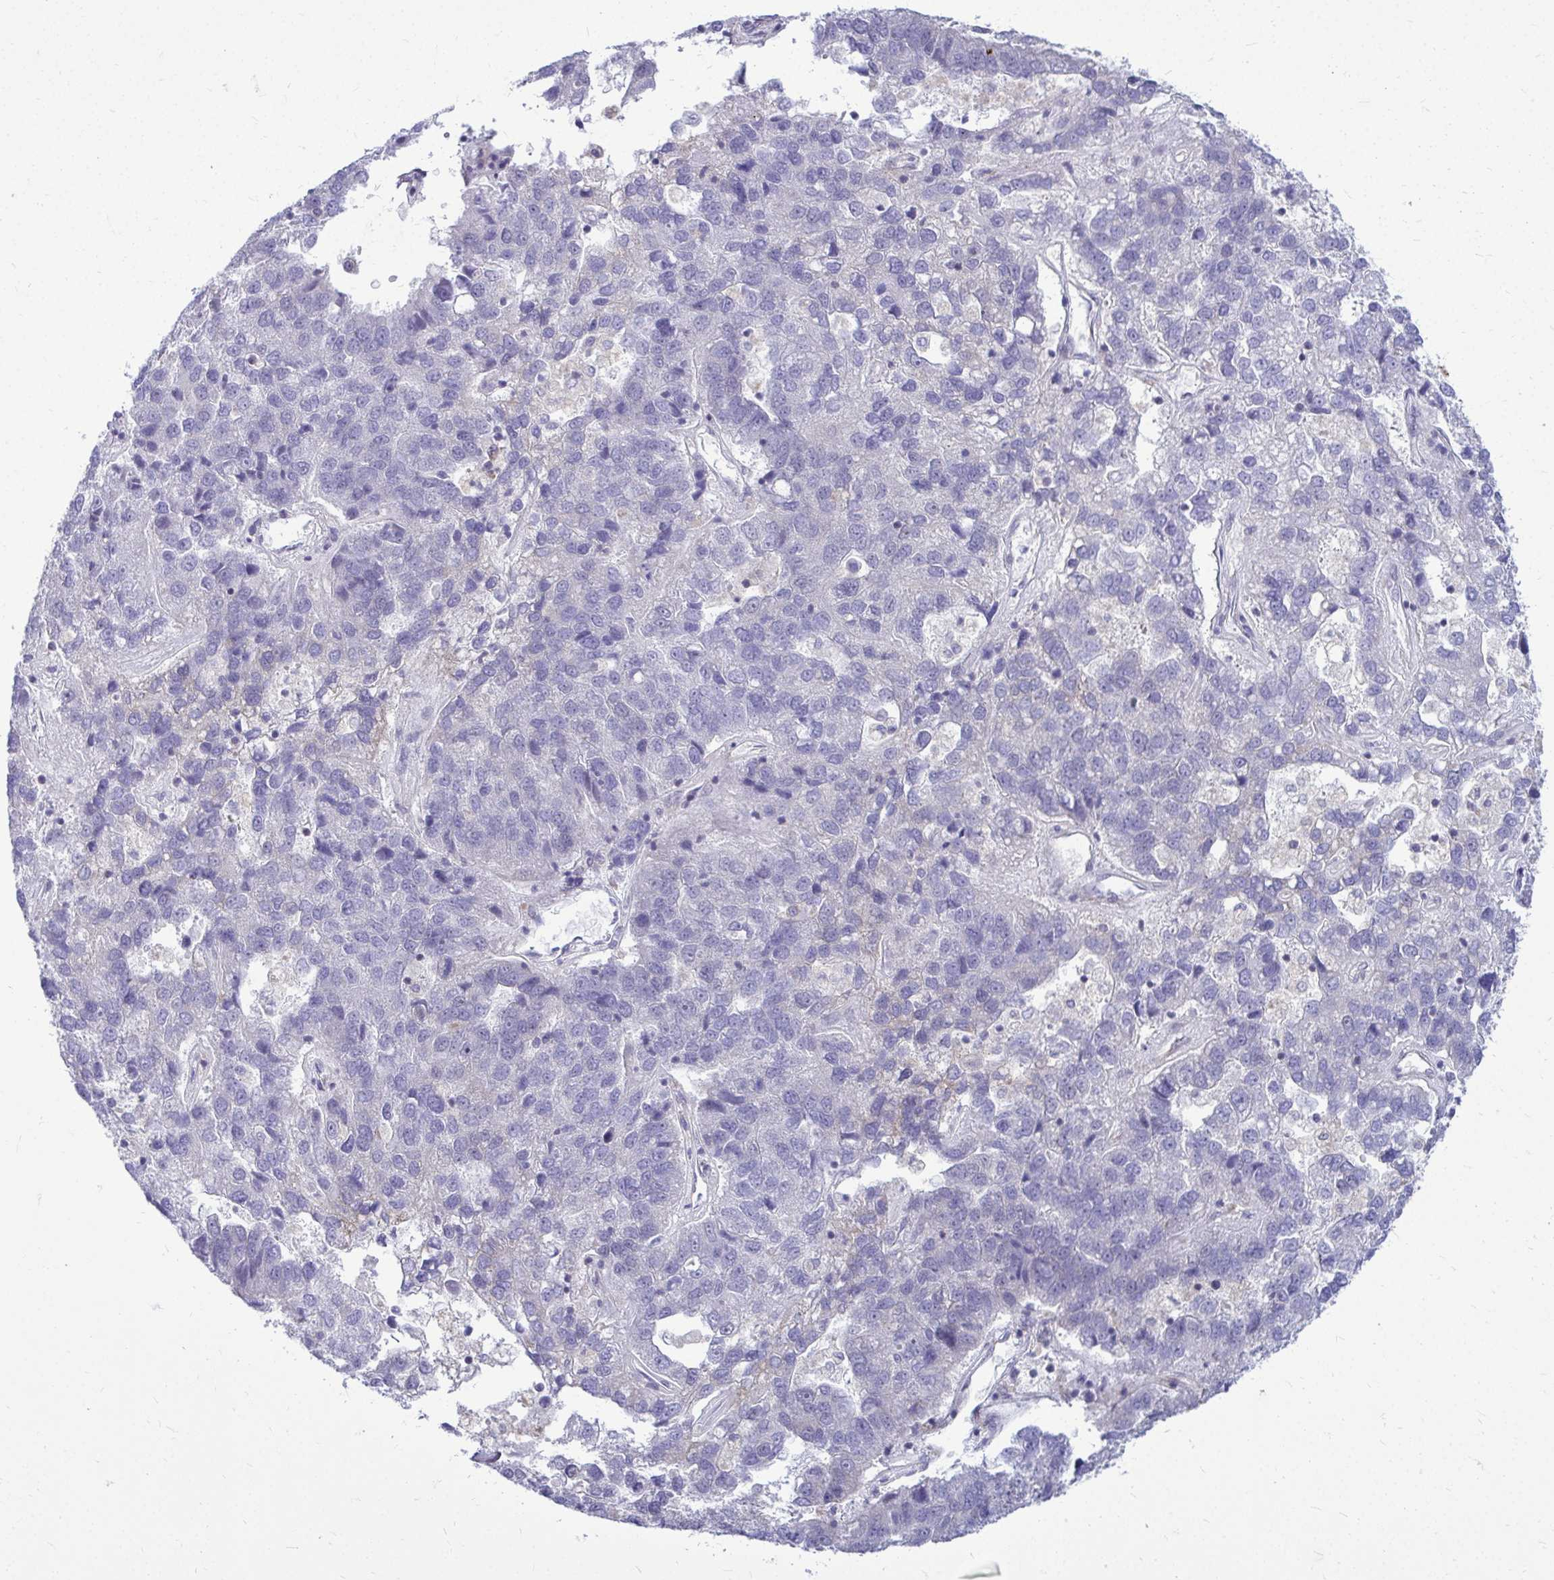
{"staining": {"intensity": "negative", "quantity": "none", "location": "none"}, "tissue": "pancreatic cancer", "cell_type": "Tumor cells", "image_type": "cancer", "snomed": [{"axis": "morphology", "description": "Adenocarcinoma, NOS"}, {"axis": "topography", "description": "Pancreas"}], "caption": "This micrograph is of pancreatic adenocarcinoma stained with immunohistochemistry (IHC) to label a protein in brown with the nuclei are counter-stained blue. There is no expression in tumor cells.", "gene": "FMR1", "patient": {"sex": "female", "age": 61}}